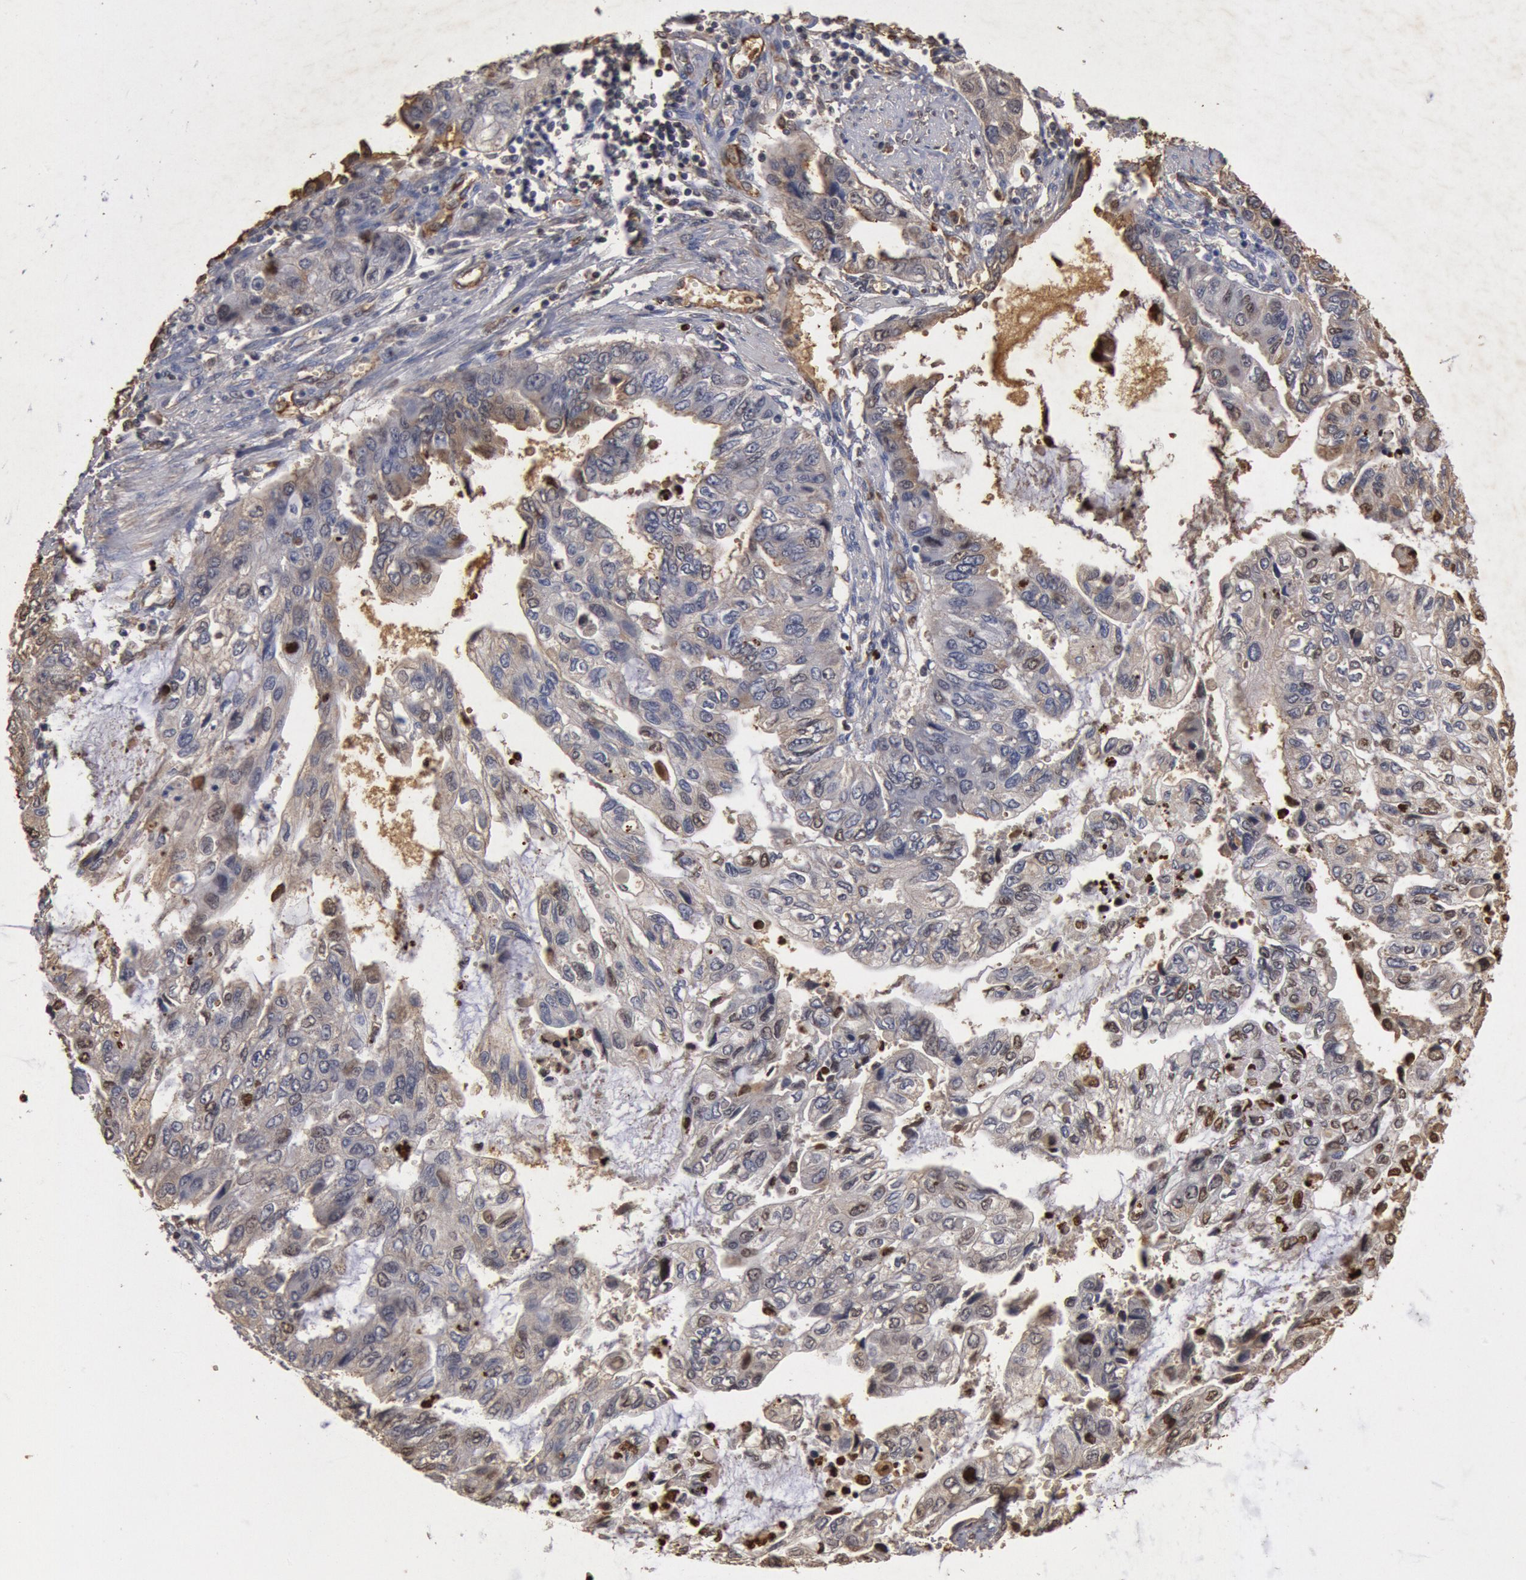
{"staining": {"intensity": "moderate", "quantity": "25%-75%", "location": "cytoplasmic/membranous,nuclear"}, "tissue": "stomach cancer", "cell_type": "Tumor cells", "image_type": "cancer", "snomed": [{"axis": "morphology", "description": "Adenocarcinoma, NOS"}, {"axis": "topography", "description": "Stomach, upper"}], "caption": "Moderate cytoplasmic/membranous and nuclear protein staining is identified in approximately 25%-75% of tumor cells in adenocarcinoma (stomach).", "gene": "FOXA2", "patient": {"sex": "female", "age": 52}}